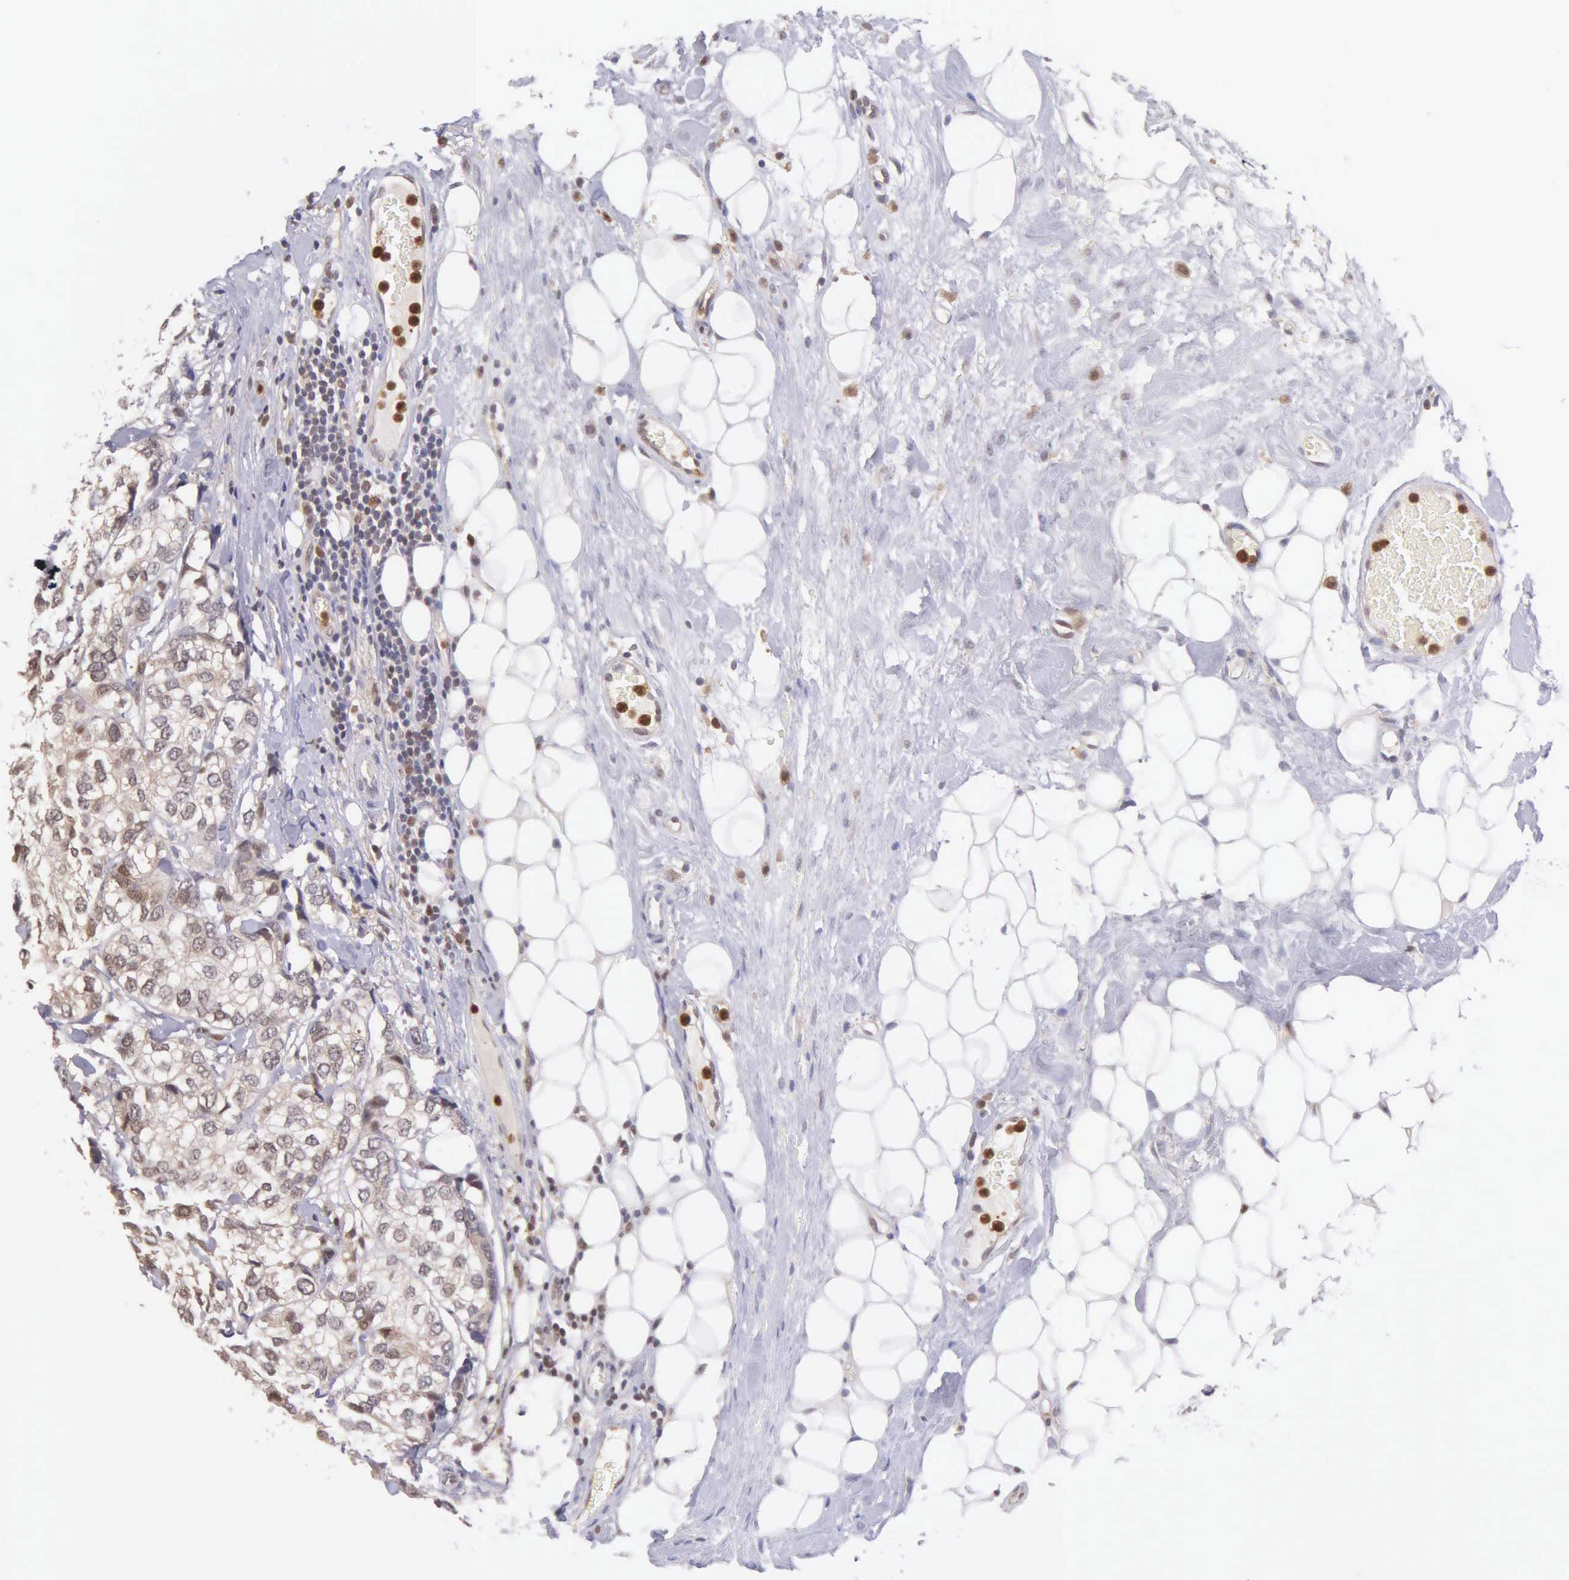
{"staining": {"intensity": "moderate", "quantity": ">75%", "location": "cytoplasmic/membranous"}, "tissue": "breast cancer", "cell_type": "Tumor cells", "image_type": "cancer", "snomed": [{"axis": "morphology", "description": "Duct carcinoma"}, {"axis": "topography", "description": "Breast"}], "caption": "Breast cancer stained with a brown dye demonstrates moderate cytoplasmic/membranous positive positivity in about >75% of tumor cells.", "gene": "BID", "patient": {"sex": "female", "age": 68}}